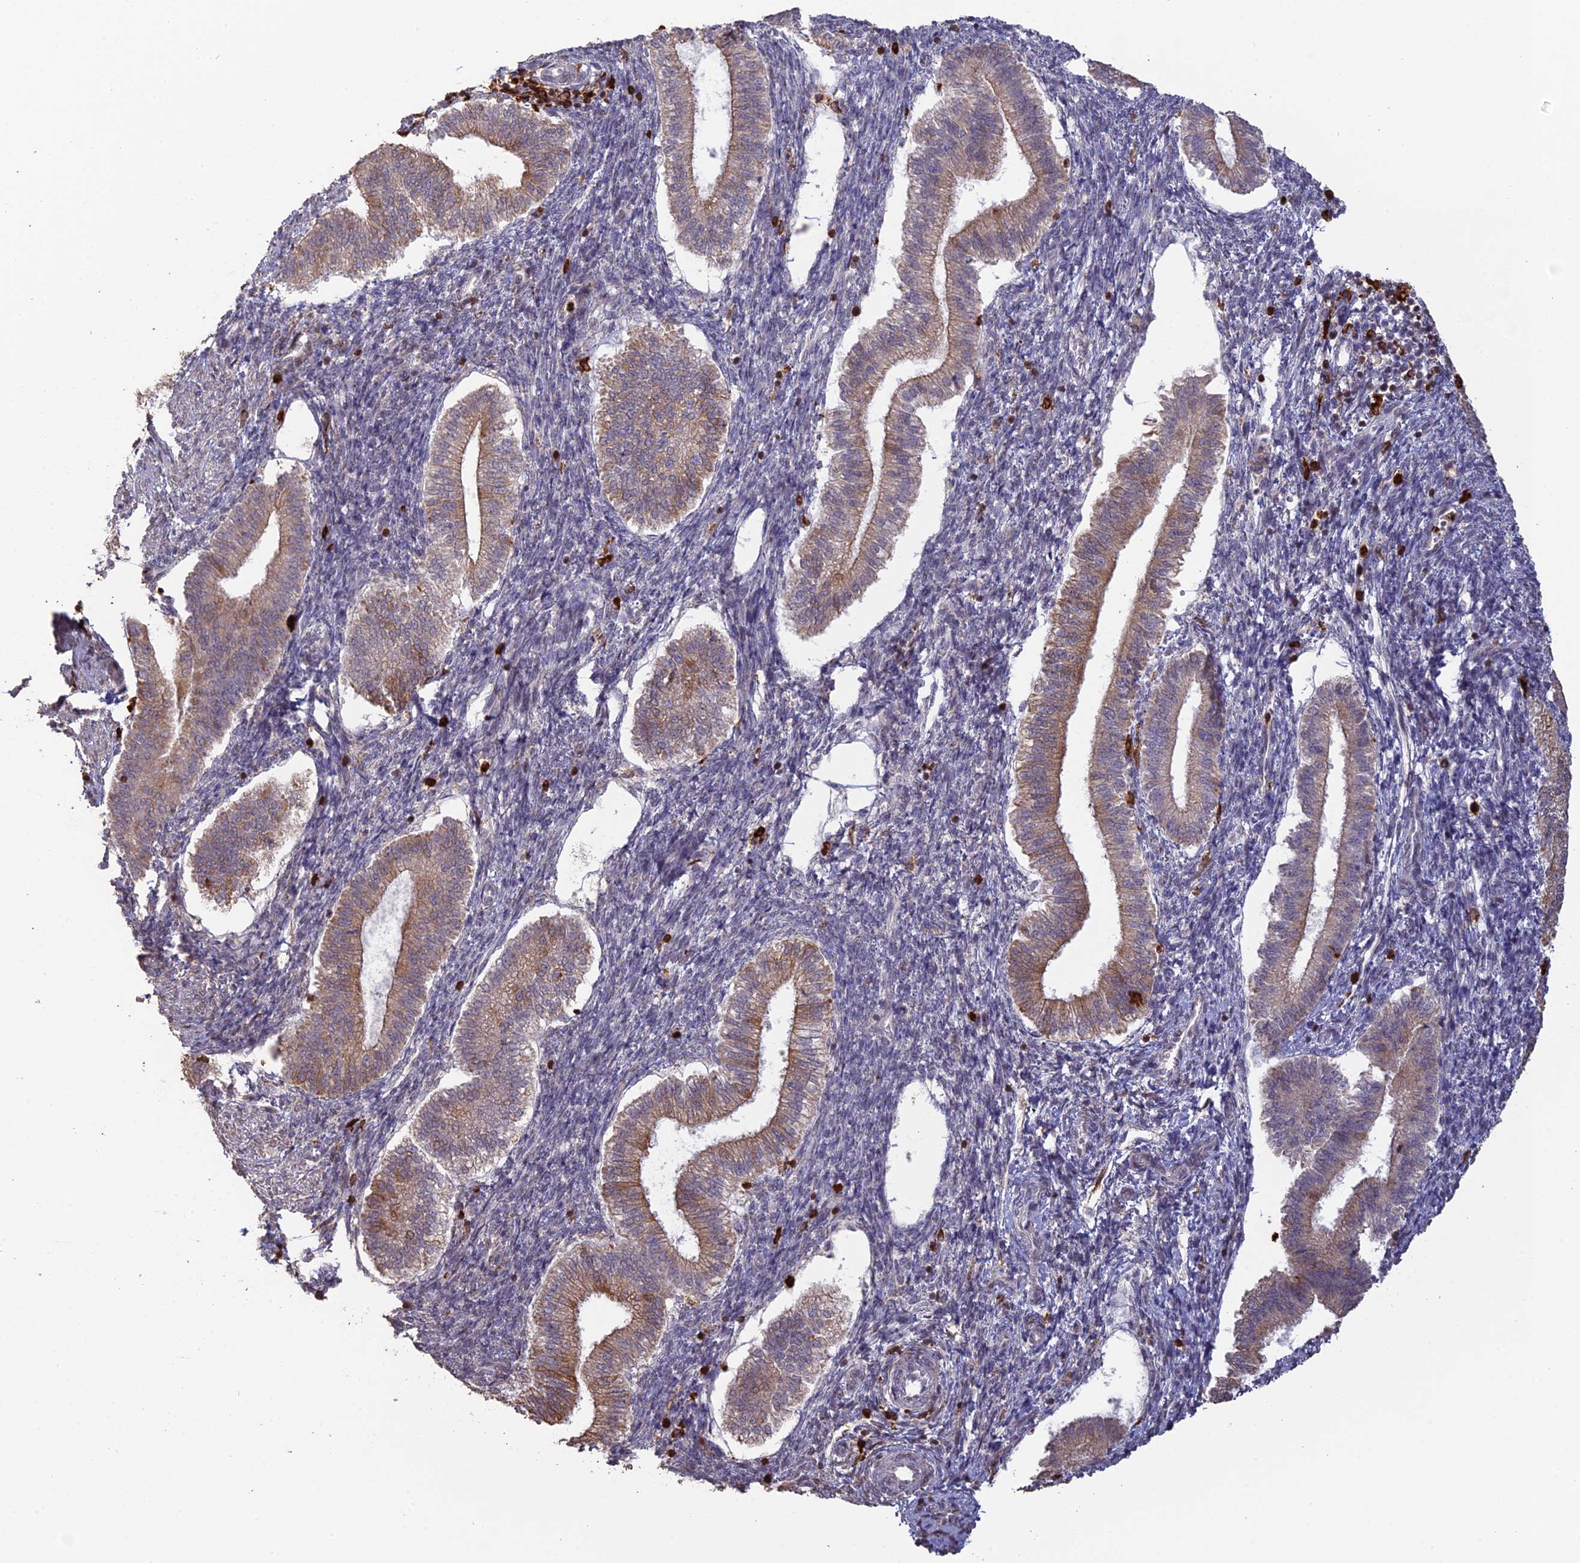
{"staining": {"intensity": "negative", "quantity": "none", "location": "none"}, "tissue": "endometrium", "cell_type": "Cells in endometrial stroma", "image_type": "normal", "snomed": [{"axis": "morphology", "description": "Normal tissue, NOS"}, {"axis": "topography", "description": "Endometrium"}], "caption": "Image shows no protein positivity in cells in endometrial stroma of normal endometrium.", "gene": "APOBR", "patient": {"sex": "female", "age": 24}}